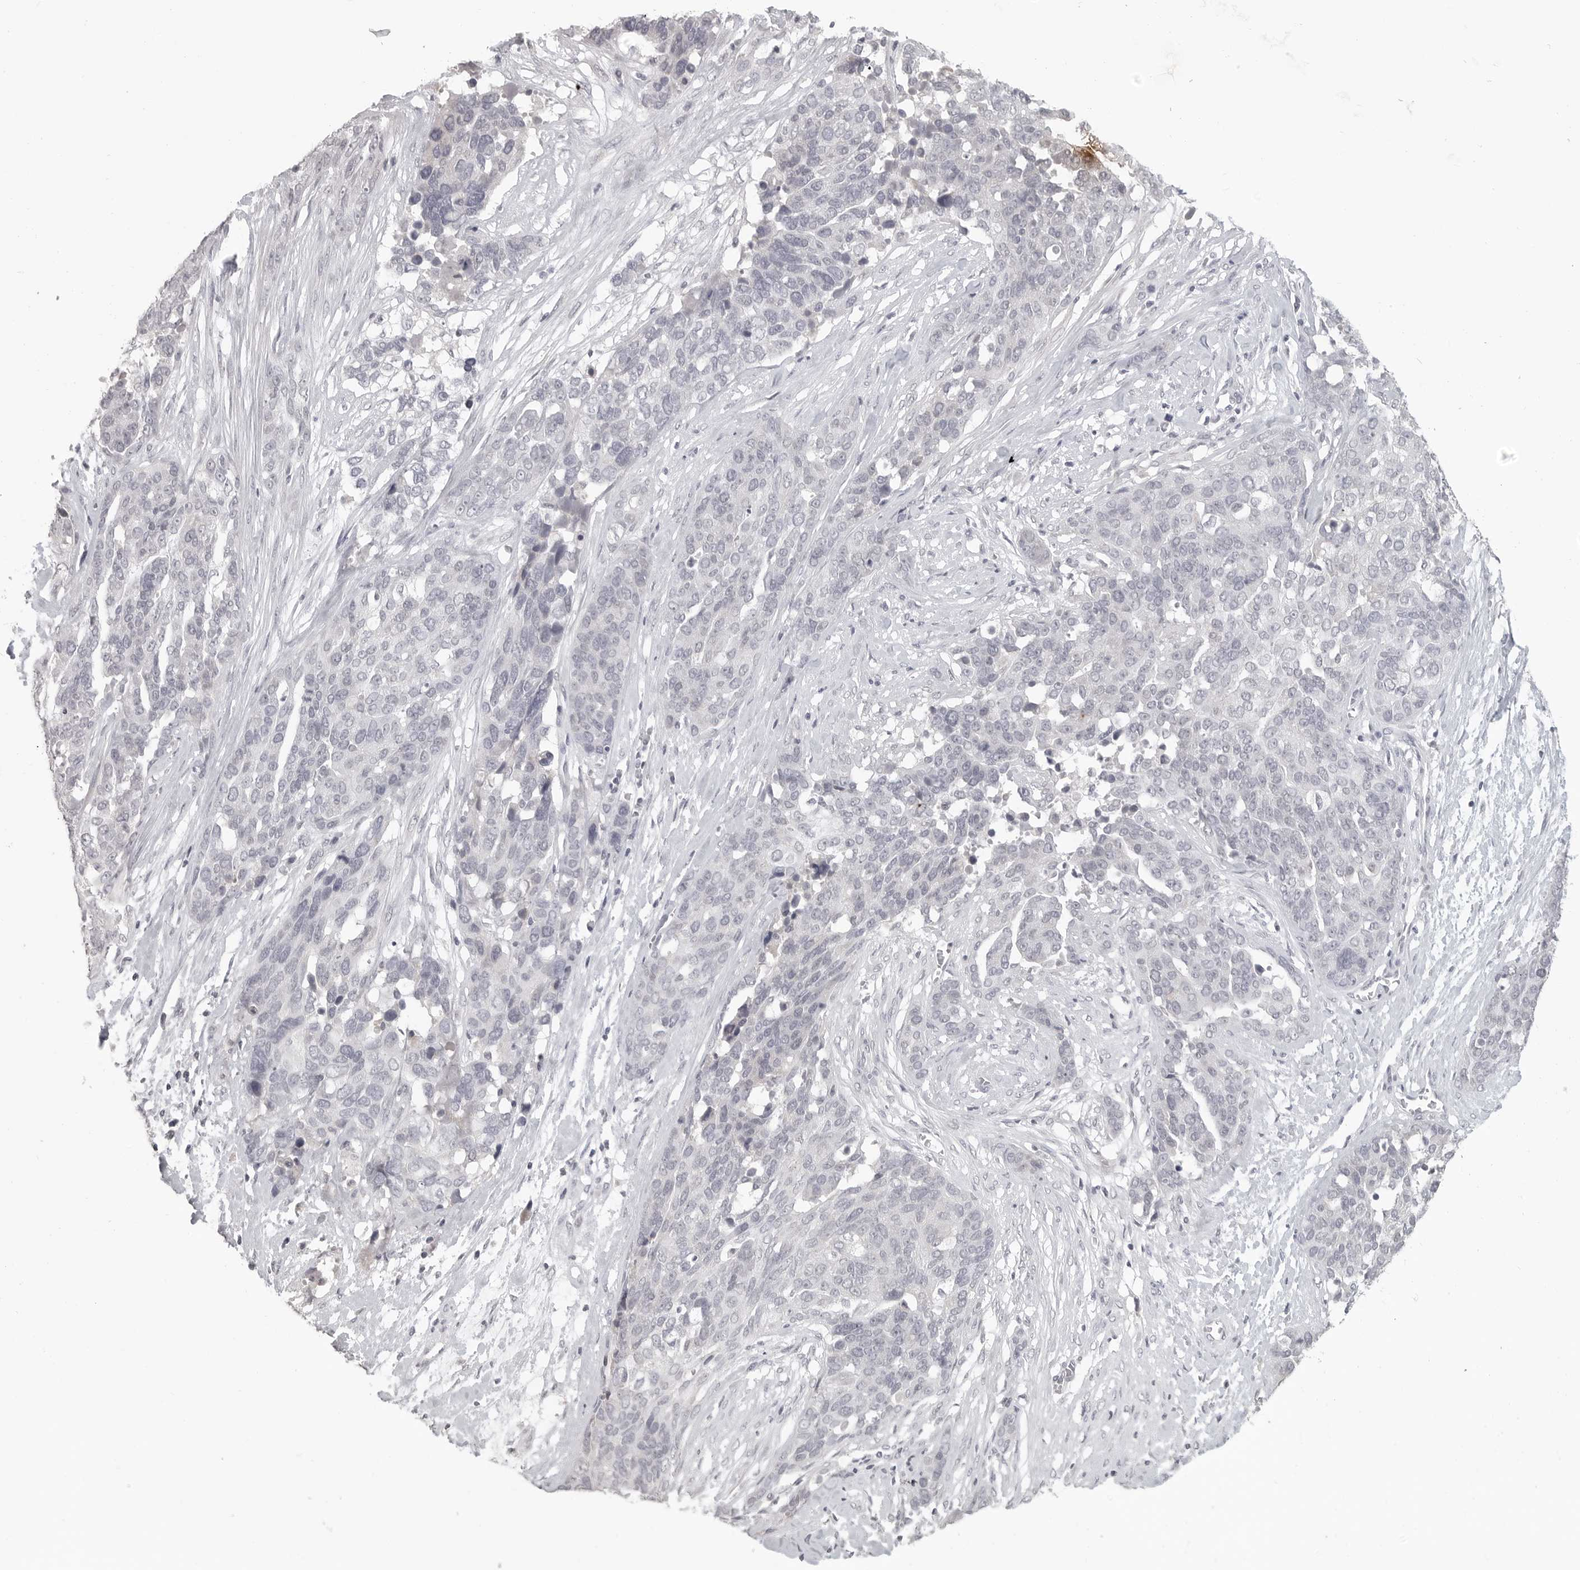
{"staining": {"intensity": "negative", "quantity": "none", "location": "none"}, "tissue": "ovarian cancer", "cell_type": "Tumor cells", "image_type": "cancer", "snomed": [{"axis": "morphology", "description": "Cystadenocarcinoma, serous, NOS"}, {"axis": "topography", "description": "Ovary"}], "caption": "High magnification brightfield microscopy of serous cystadenocarcinoma (ovarian) stained with DAB (brown) and counterstained with hematoxylin (blue): tumor cells show no significant staining.", "gene": "PRSS1", "patient": {"sex": "female", "age": 44}}